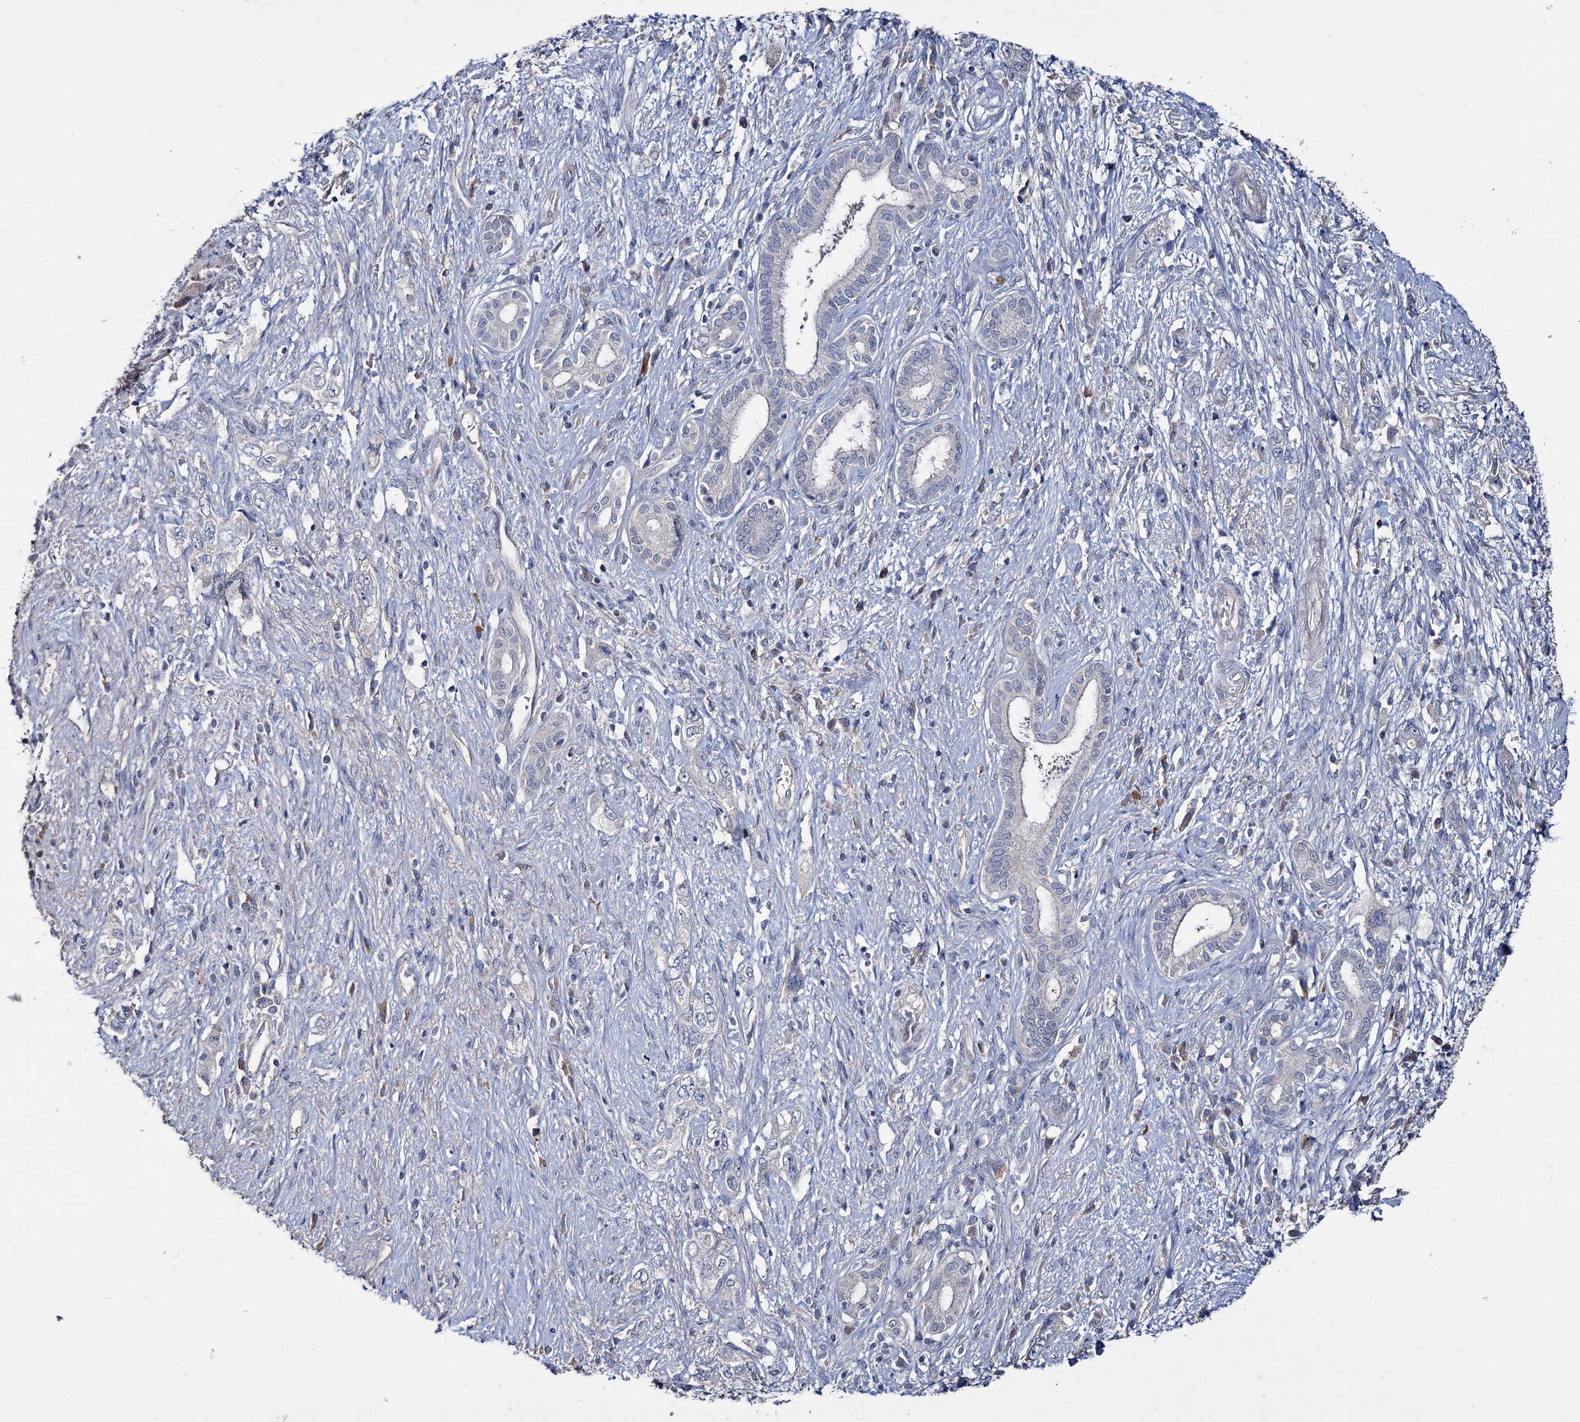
{"staining": {"intensity": "negative", "quantity": "none", "location": "none"}, "tissue": "pancreatic cancer", "cell_type": "Tumor cells", "image_type": "cancer", "snomed": [{"axis": "morphology", "description": "Adenocarcinoma, NOS"}, {"axis": "topography", "description": "Pancreas"}], "caption": "There is no significant staining in tumor cells of adenocarcinoma (pancreatic).", "gene": "EPB41L5", "patient": {"sex": "female", "age": 73}}